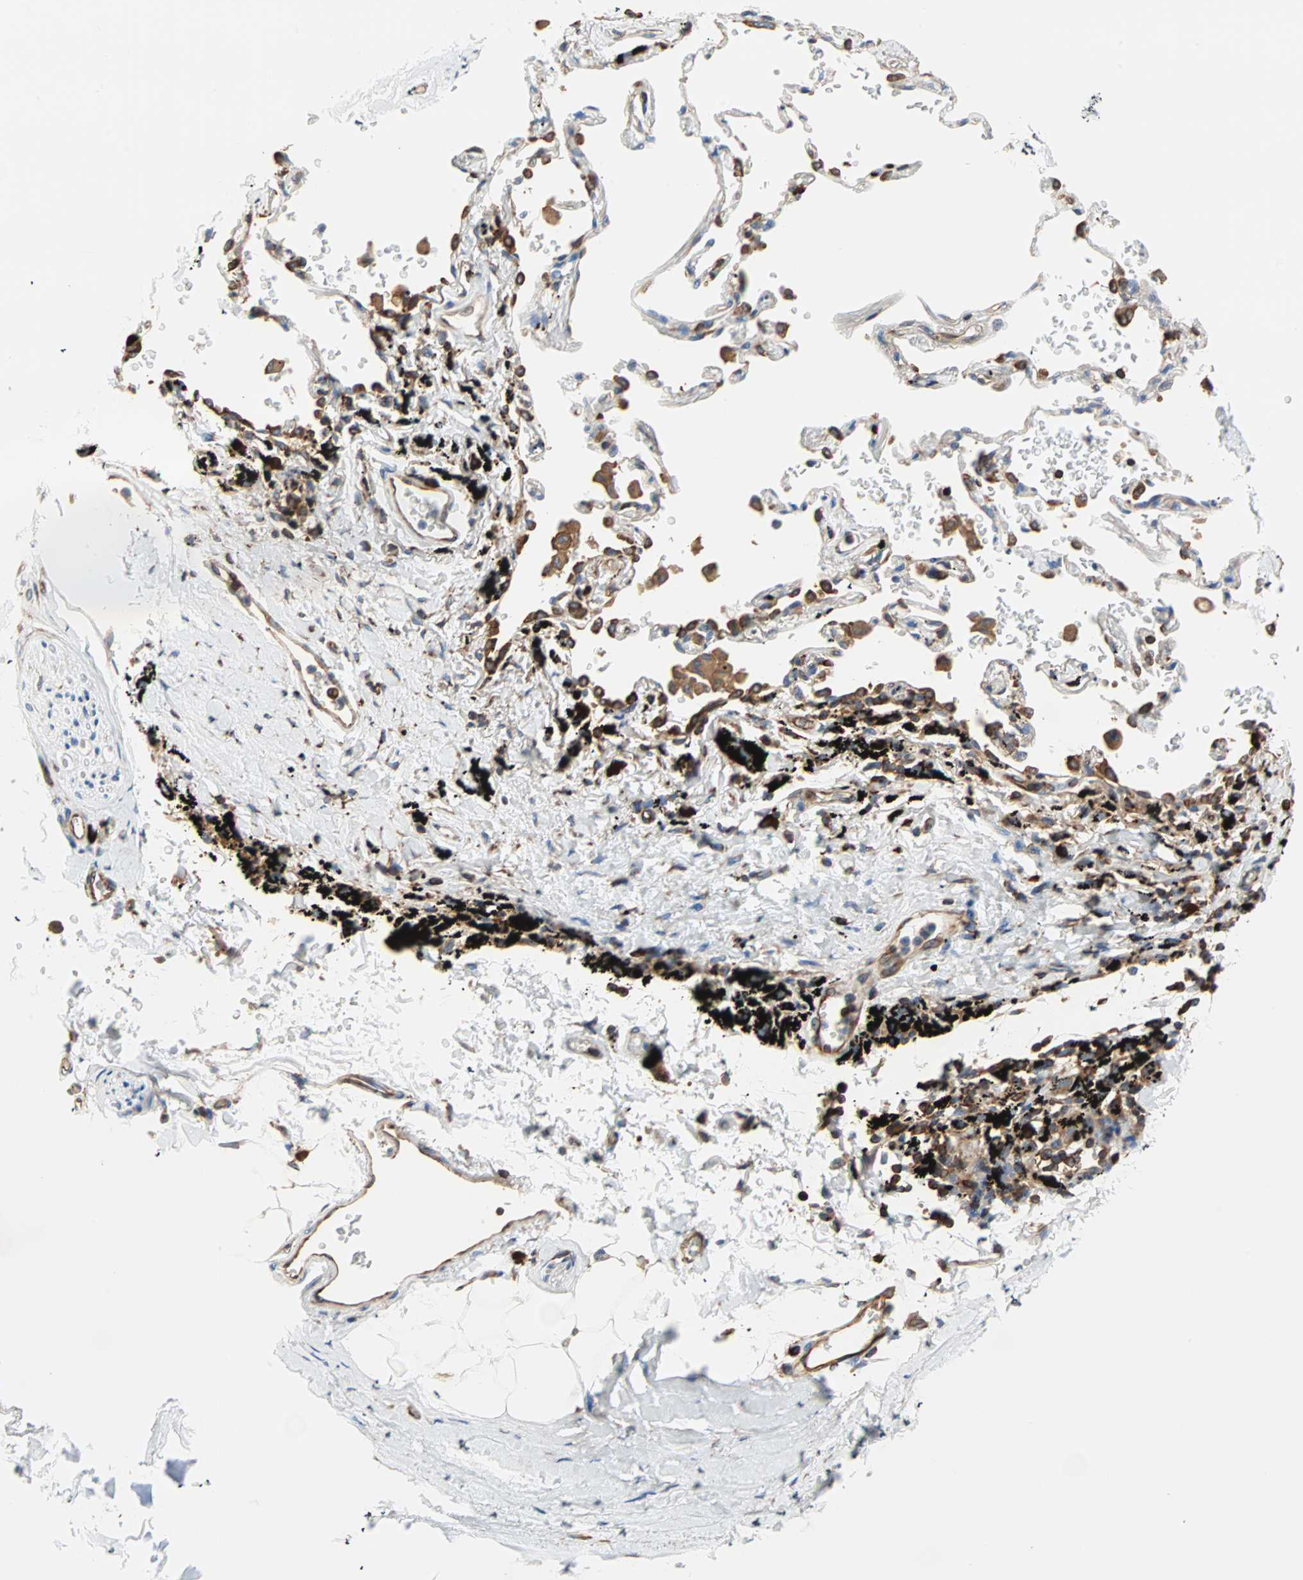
{"staining": {"intensity": "negative", "quantity": "none", "location": "none"}, "tissue": "adipose tissue", "cell_type": "Adipocytes", "image_type": "normal", "snomed": [{"axis": "morphology", "description": "Normal tissue, NOS"}, {"axis": "topography", "description": "Cartilage tissue"}, {"axis": "topography", "description": "Bronchus"}], "caption": "Photomicrograph shows no significant protein expression in adipocytes of benign adipose tissue.", "gene": "EEF2", "patient": {"sex": "female", "age": 73}}